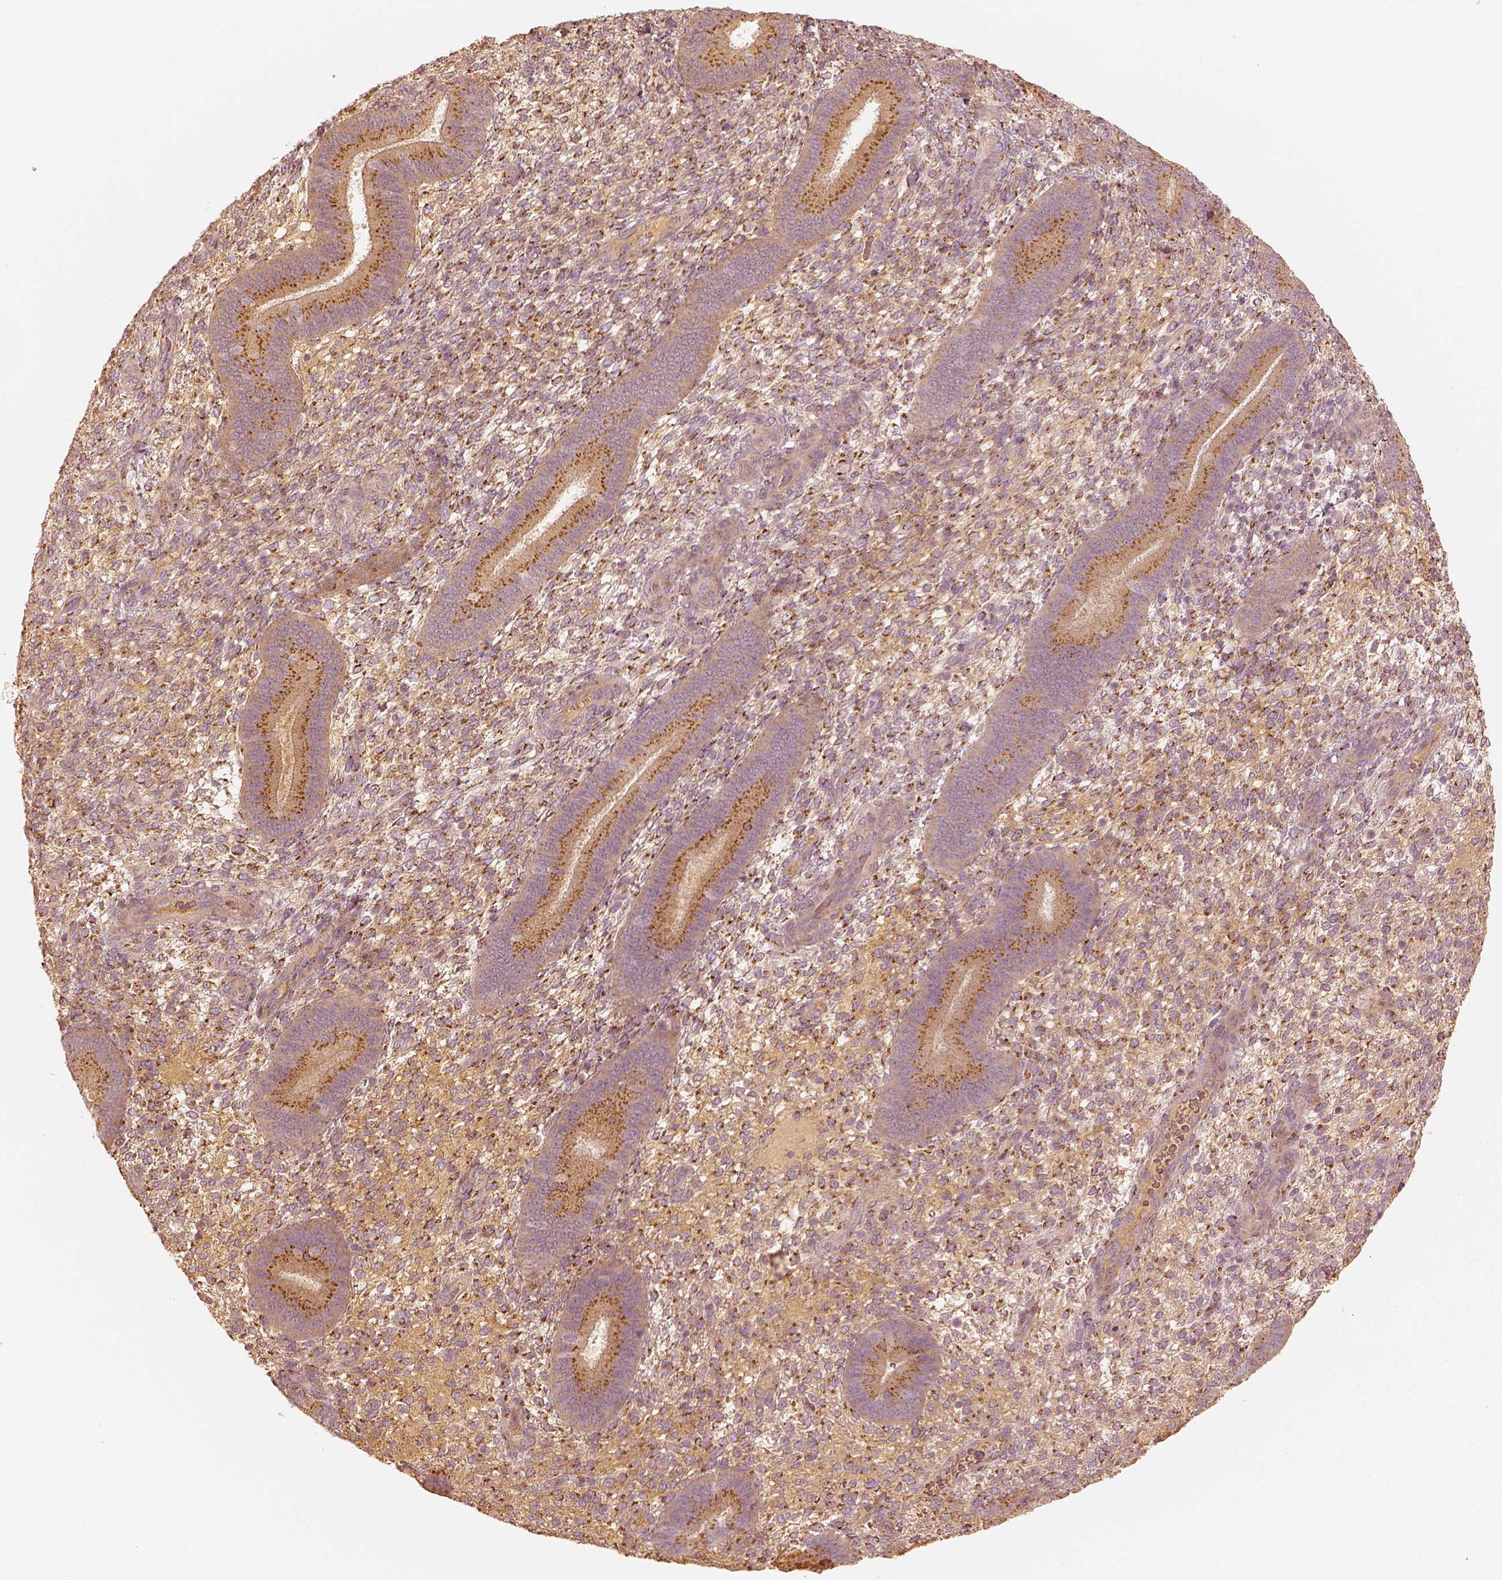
{"staining": {"intensity": "negative", "quantity": "none", "location": "none"}, "tissue": "endometrium", "cell_type": "Cells in endometrial stroma", "image_type": "normal", "snomed": [{"axis": "morphology", "description": "Normal tissue, NOS"}, {"axis": "topography", "description": "Endometrium"}], "caption": "Immunohistochemistry micrograph of normal endometrium: human endometrium stained with DAB exhibits no significant protein expression in cells in endometrial stroma.", "gene": "GORASP2", "patient": {"sex": "female", "age": 39}}